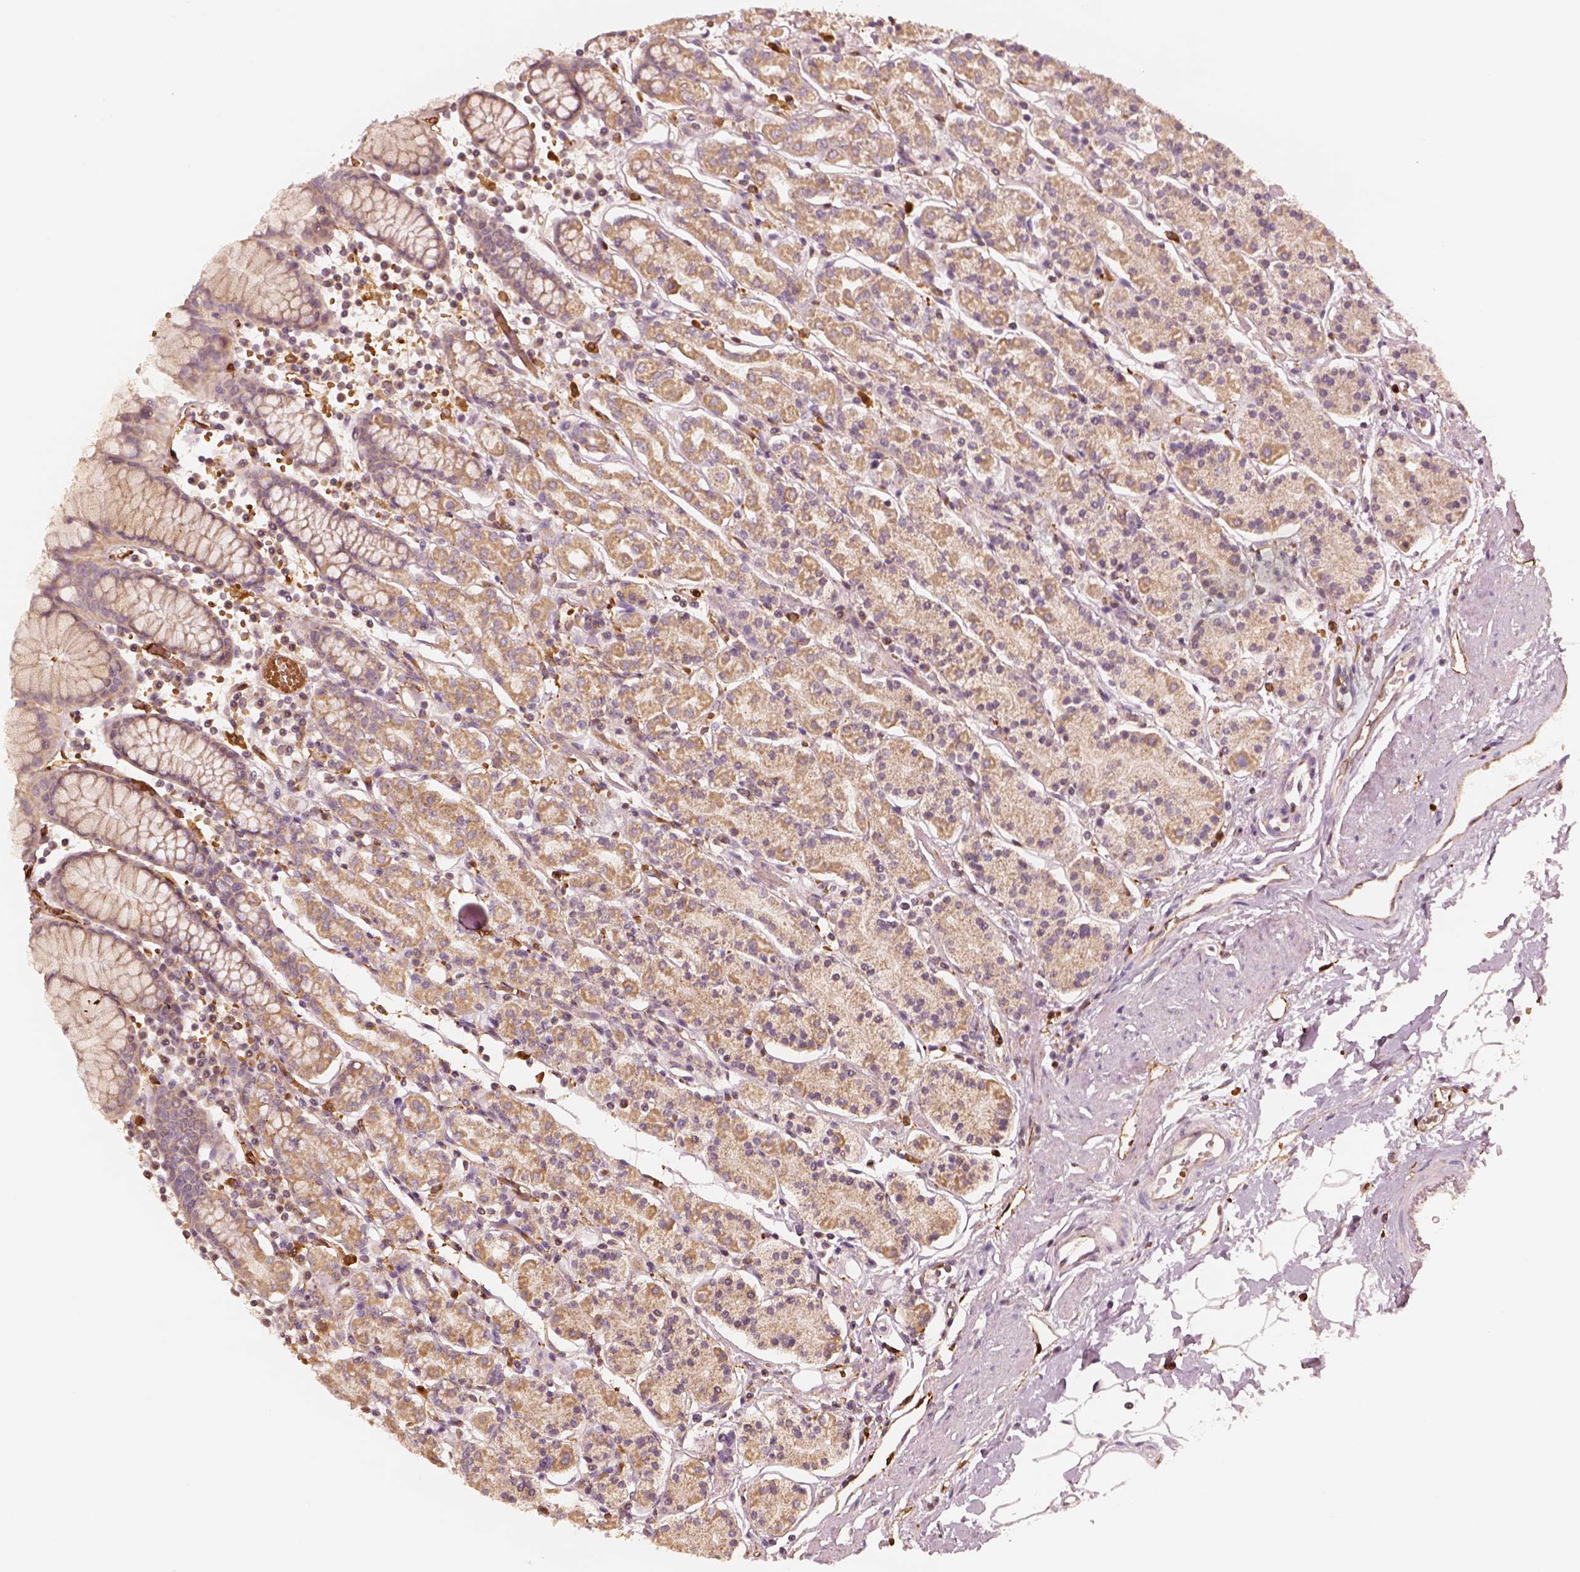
{"staining": {"intensity": "moderate", "quantity": "25%-75%", "location": "cytoplasmic/membranous"}, "tissue": "stomach", "cell_type": "Glandular cells", "image_type": "normal", "snomed": [{"axis": "morphology", "description": "Normal tissue, NOS"}, {"axis": "topography", "description": "Stomach, upper"}, {"axis": "topography", "description": "Stomach"}], "caption": "Immunohistochemical staining of benign human stomach displays 25%-75% levels of moderate cytoplasmic/membranous protein positivity in about 25%-75% of glandular cells.", "gene": "FSCN1", "patient": {"sex": "male", "age": 62}}